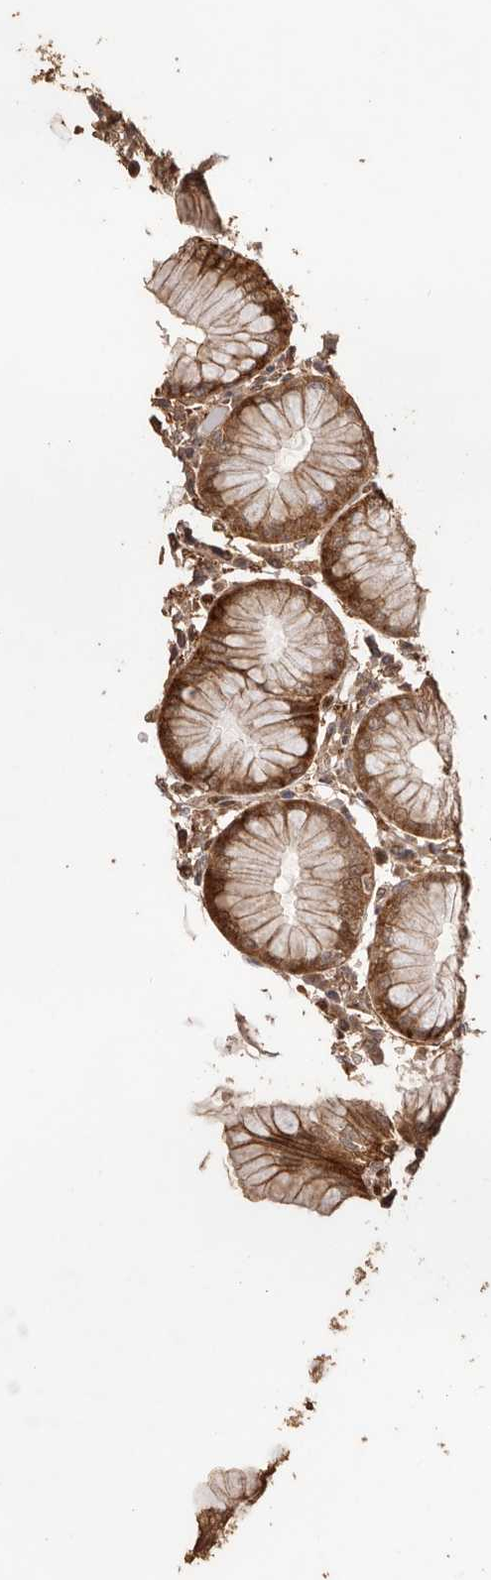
{"staining": {"intensity": "moderate", "quantity": "25%-75%", "location": "cytoplasmic/membranous"}, "tissue": "stomach", "cell_type": "Glandular cells", "image_type": "normal", "snomed": [{"axis": "morphology", "description": "Normal tissue, NOS"}, {"axis": "topography", "description": "Stomach"}, {"axis": "topography", "description": "Stomach, lower"}], "caption": "IHC photomicrograph of normal stomach: stomach stained using IHC demonstrates medium levels of moderate protein expression localized specifically in the cytoplasmic/membranous of glandular cells, appearing as a cytoplasmic/membranous brown color.", "gene": "UBR2", "patient": {"sex": "female", "age": 56}}